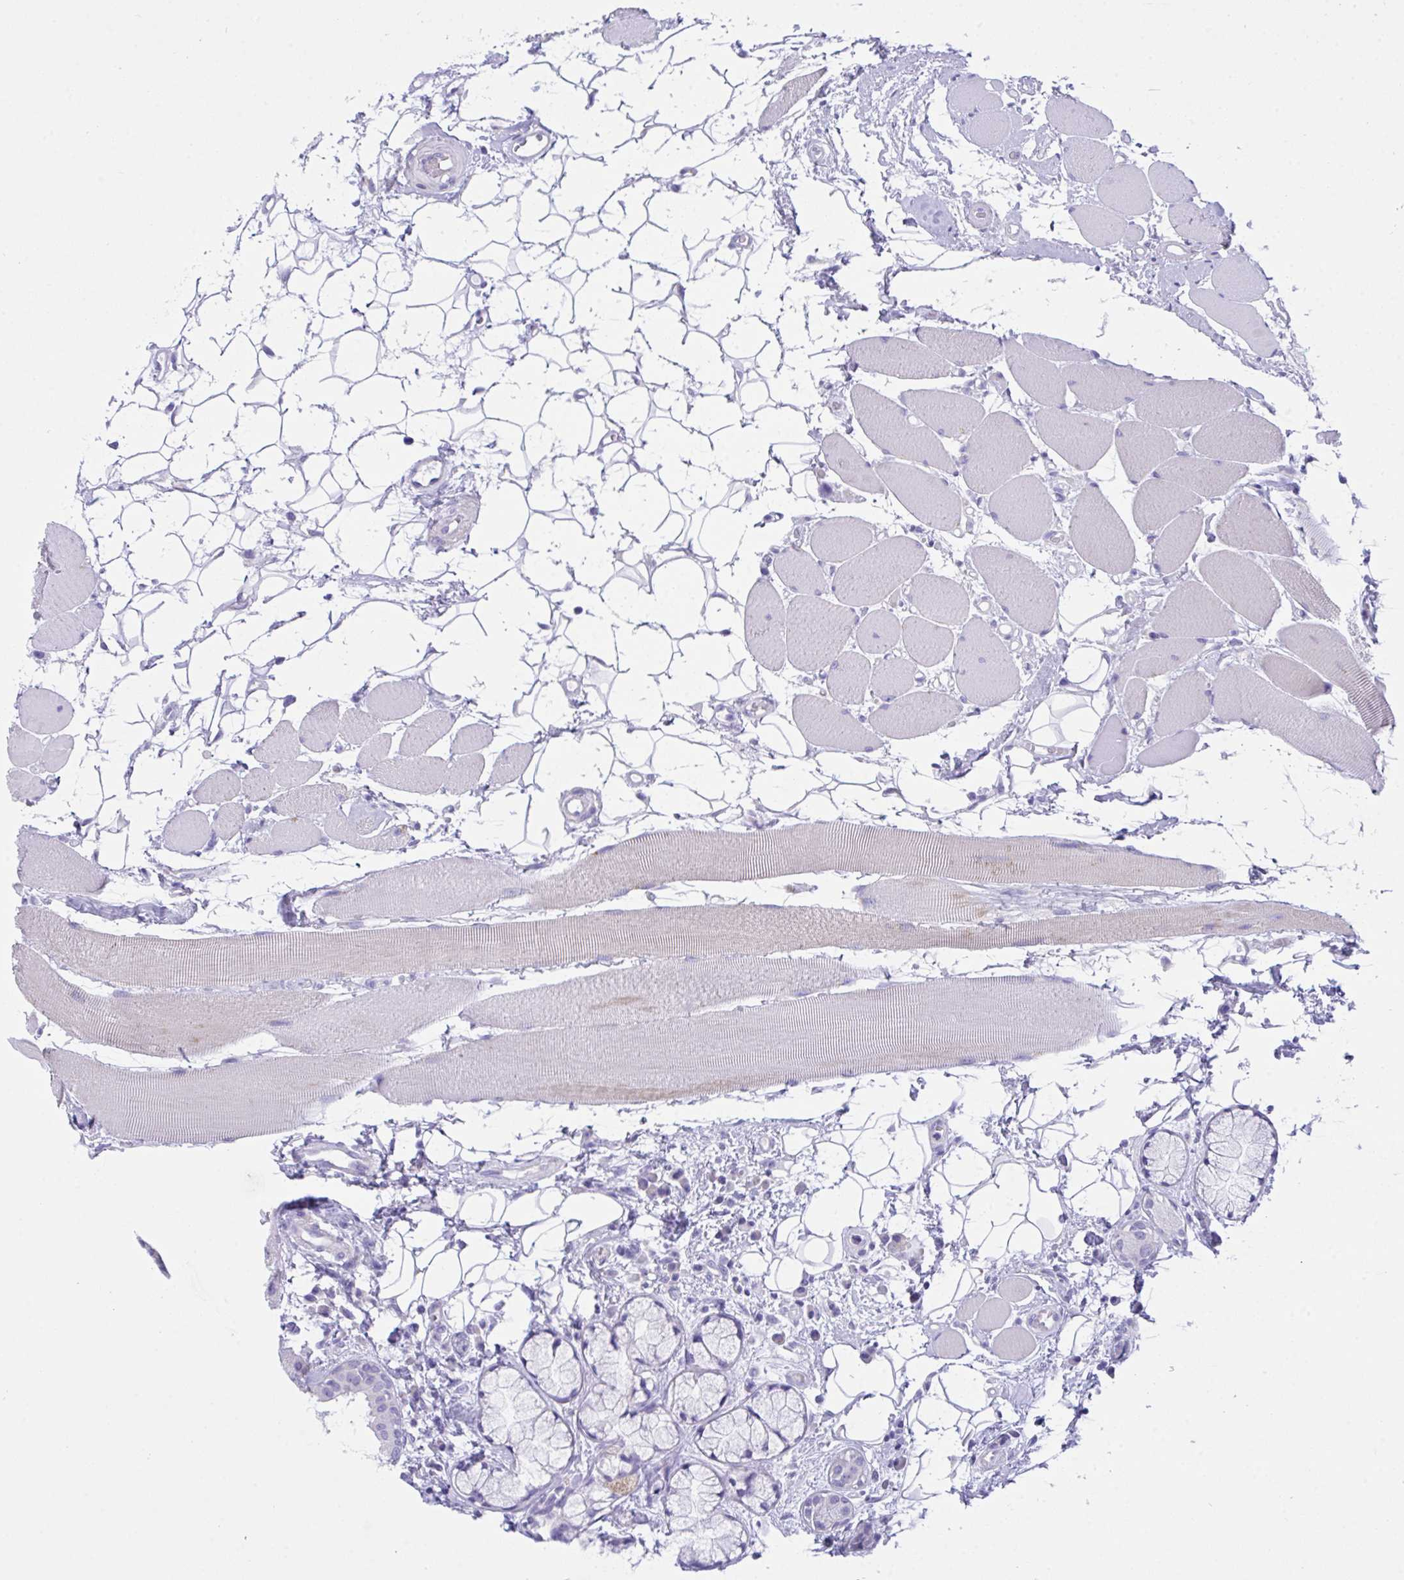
{"staining": {"intensity": "negative", "quantity": "none", "location": "none"}, "tissue": "head and neck cancer", "cell_type": "Tumor cells", "image_type": "cancer", "snomed": [{"axis": "morphology", "description": "Squamous cell carcinoma, NOS"}, {"axis": "topography", "description": "Head-Neck"}], "caption": "This photomicrograph is of squamous cell carcinoma (head and neck) stained with immunohistochemistry to label a protein in brown with the nuclei are counter-stained blue. There is no positivity in tumor cells. (Immunohistochemistry (ihc), brightfield microscopy, high magnification).", "gene": "TMEM106B", "patient": {"sex": "female", "age": 84}}